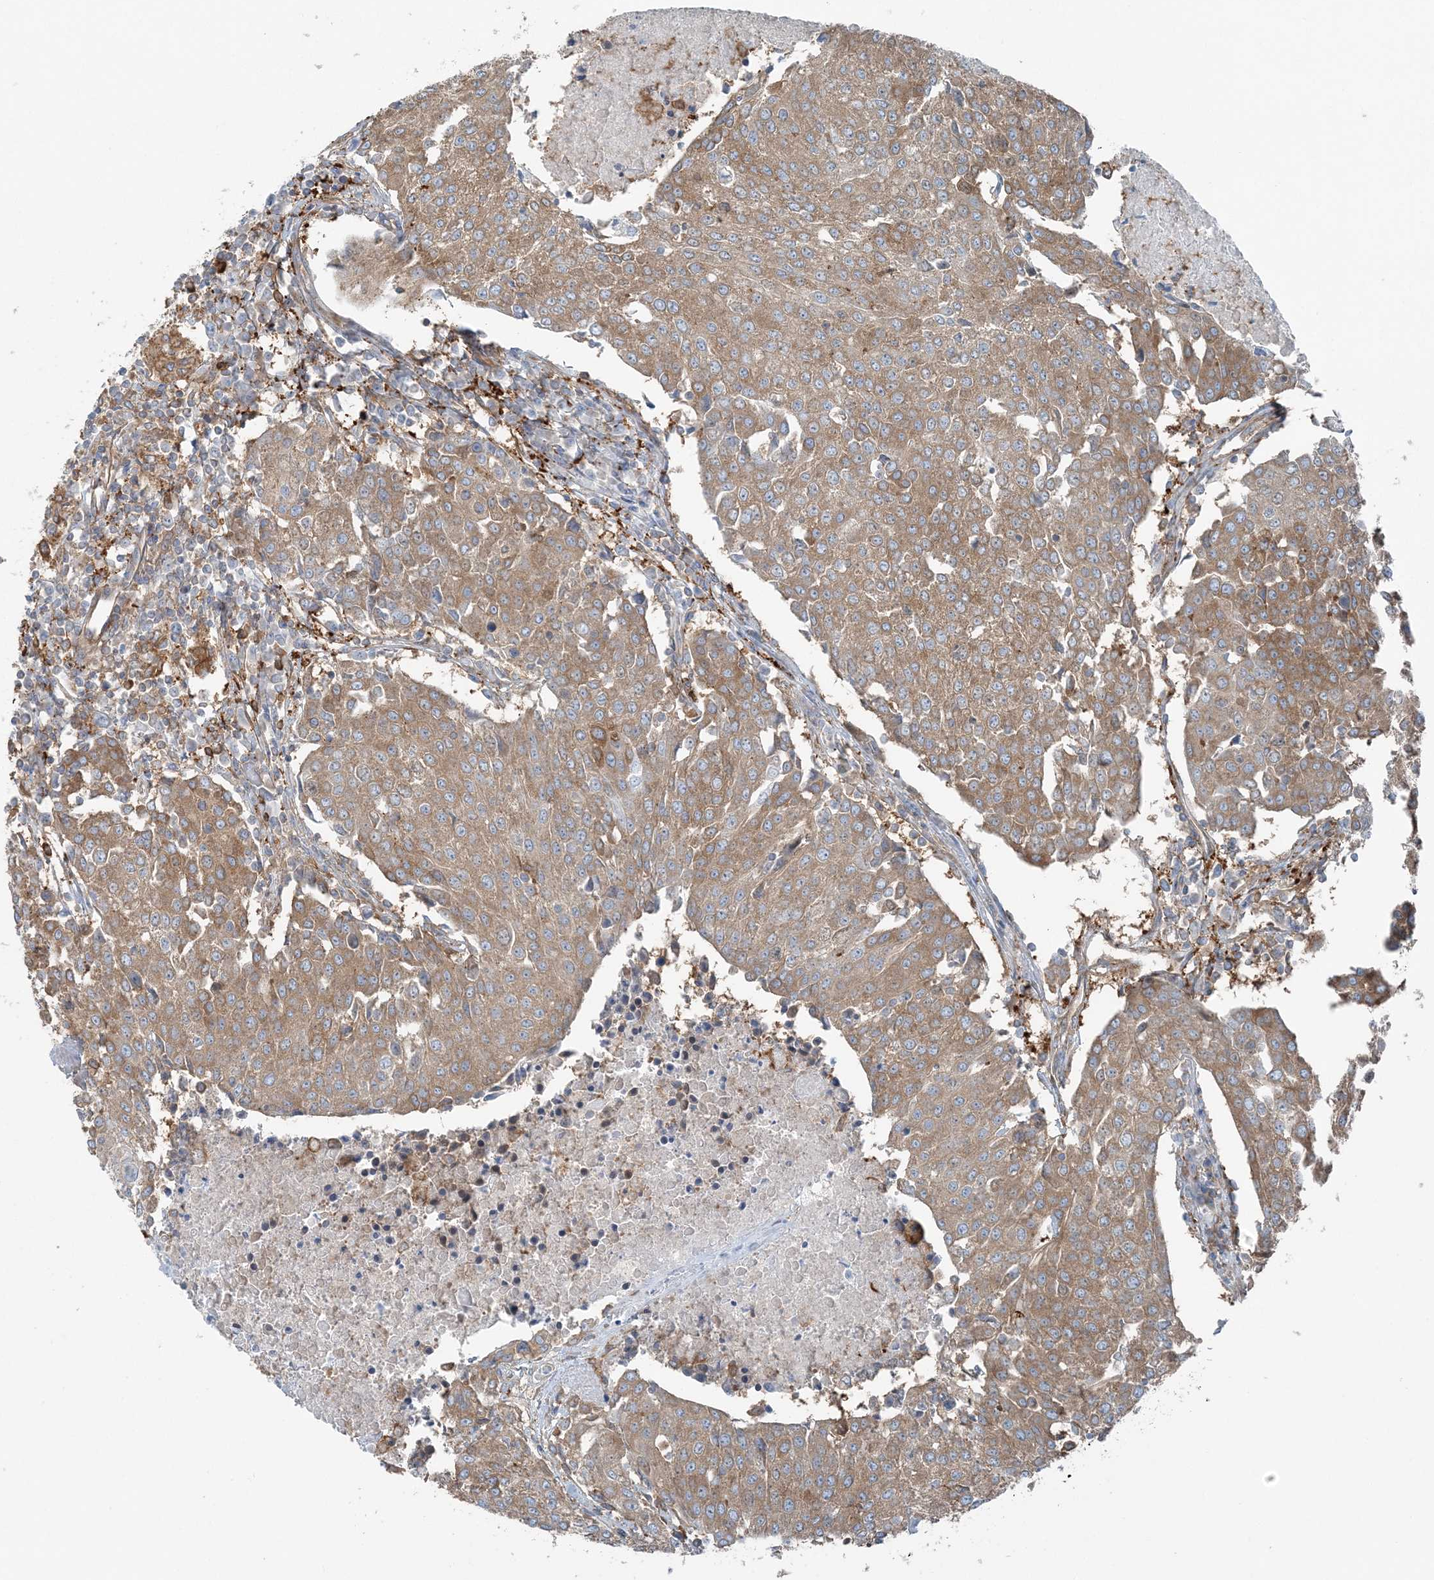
{"staining": {"intensity": "moderate", "quantity": ">75%", "location": "cytoplasmic/membranous"}, "tissue": "urothelial cancer", "cell_type": "Tumor cells", "image_type": "cancer", "snomed": [{"axis": "morphology", "description": "Urothelial carcinoma, High grade"}, {"axis": "topography", "description": "Urinary bladder"}], "caption": "Tumor cells exhibit moderate cytoplasmic/membranous staining in approximately >75% of cells in urothelial cancer.", "gene": "SNX2", "patient": {"sex": "female", "age": 85}}